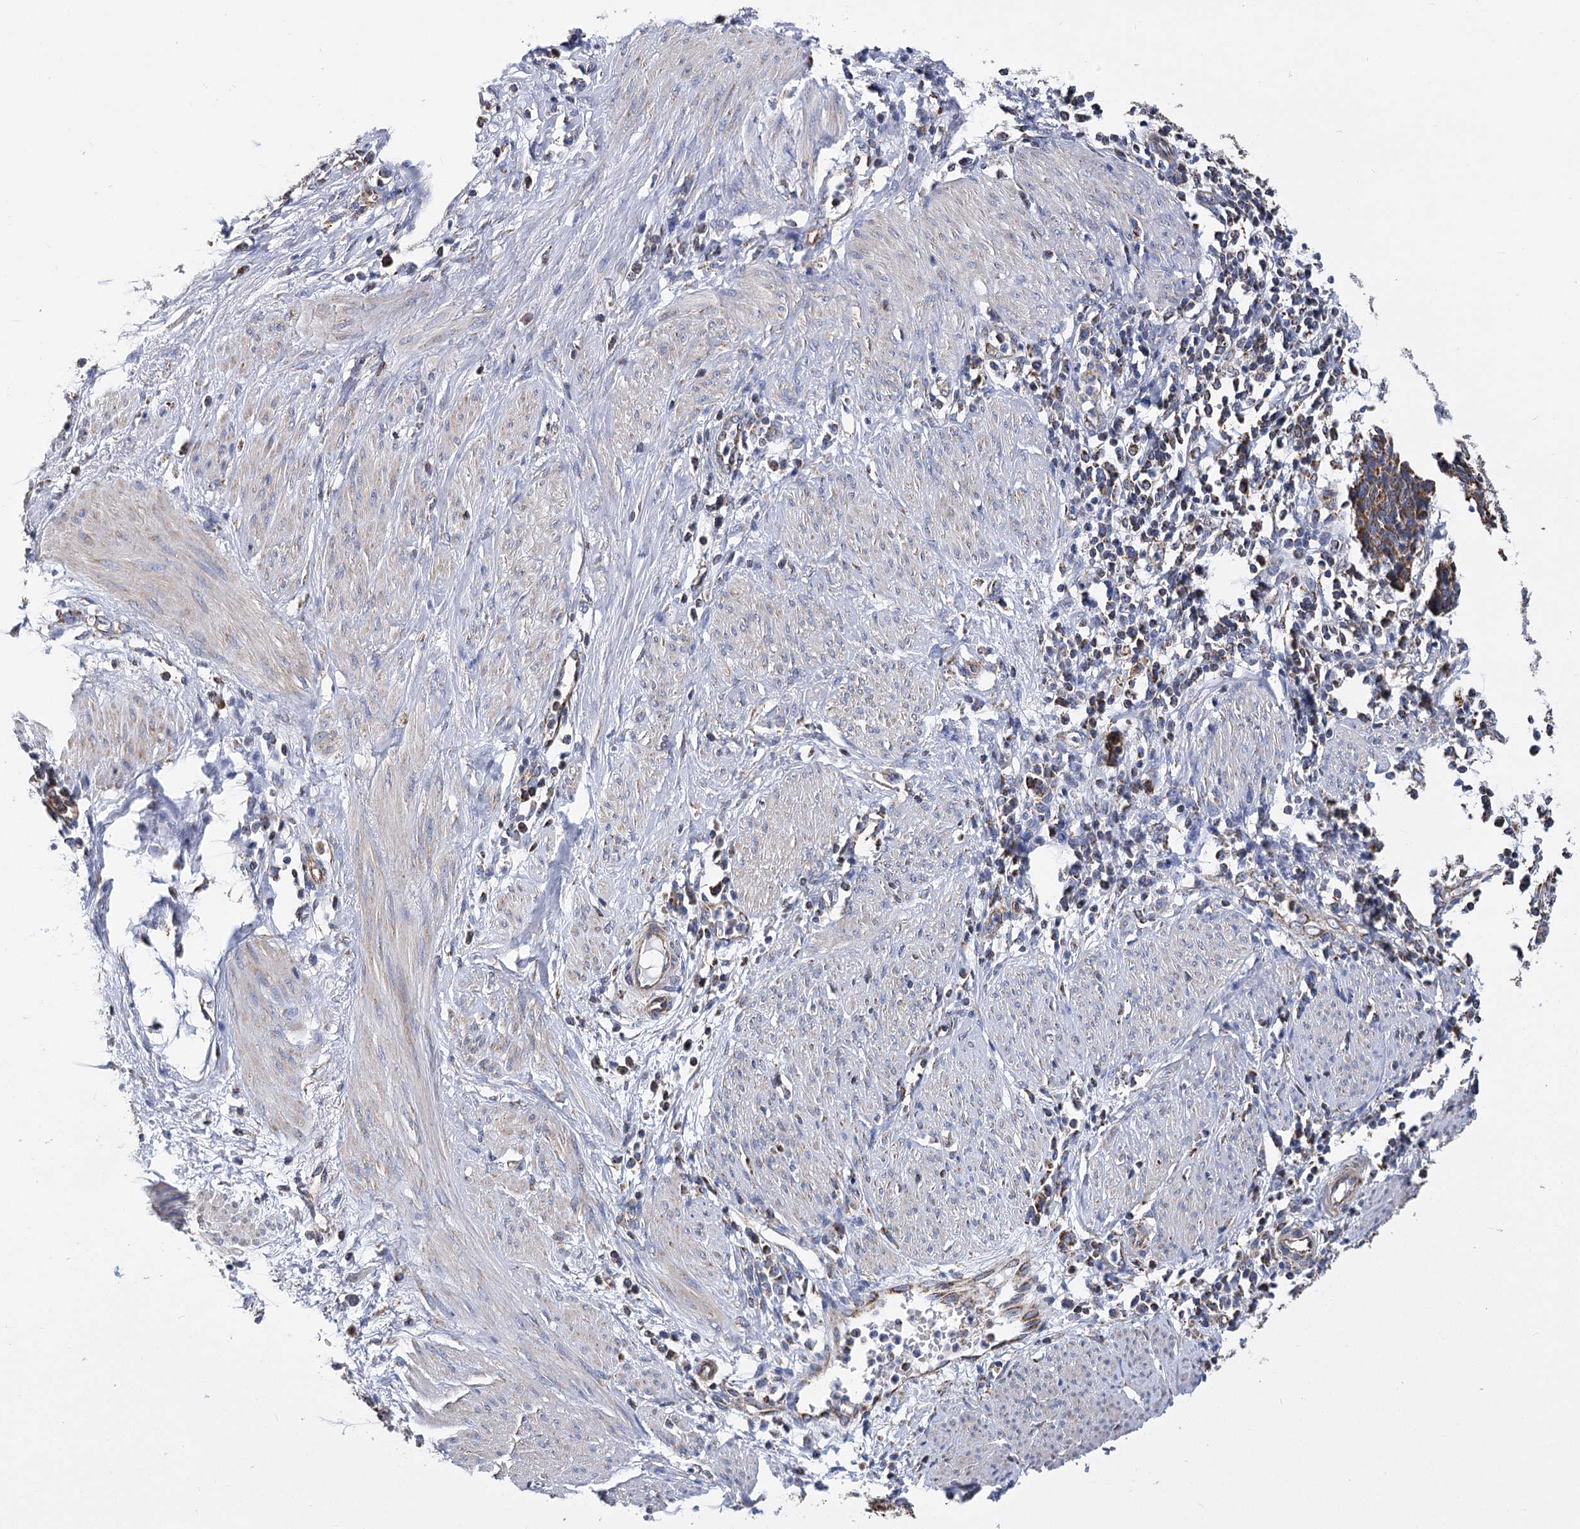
{"staining": {"intensity": "moderate", "quantity": ">75%", "location": "cytoplasmic/membranous"}, "tissue": "cervical cancer", "cell_type": "Tumor cells", "image_type": "cancer", "snomed": [{"axis": "morphology", "description": "Squamous cell carcinoma, NOS"}, {"axis": "topography", "description": "Cervix"}], "caption": "Tumor cells exhibit medium levels of moderate cytoplasmic/membranous positivity in about >75% of cells in cervical cancer (squamous cell carcinoma). (Brightfield microscopy of DAB IHC at high magnification).", "gene": "CCDC73", "patient": {"sex": "female", "age": 35}}